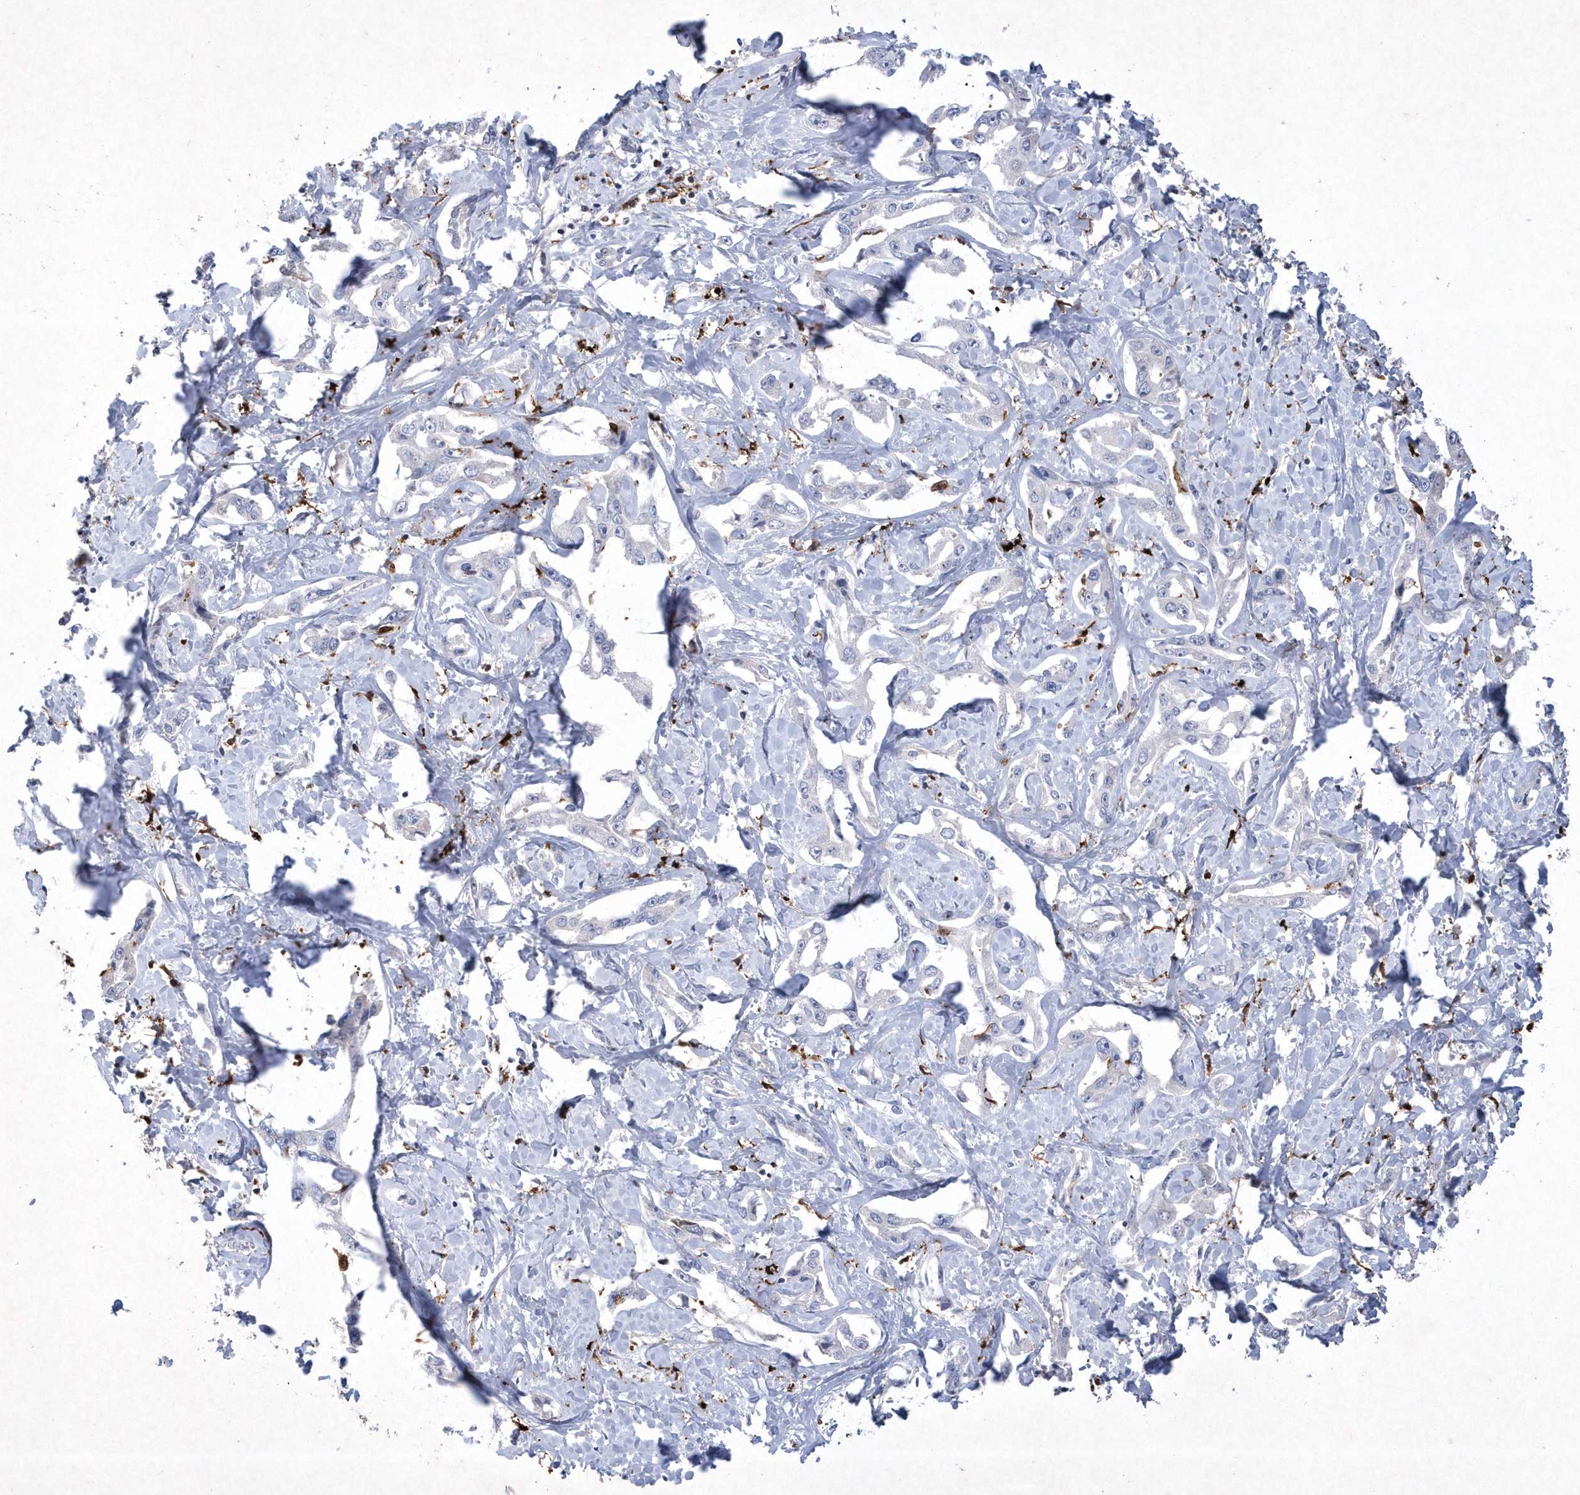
{"staining": {"intensity": "negative", "quantity": "none", "location": "none"}, "tissue": "liver cancer", "cell_type": "Tumor cells", "image_type": "cancer", "snomed": [{"axis": "morphology", "description": "Cholangiocarcinoma"}, {"axis": "topography", "description": "Liver"}], "caption": "Liver cancer (cholangiocarcinoma) was stained to show a protein in brown. There is no significant expression in tumor cells. (Stains: DAB (3,3'-diaminobenzidine) immunohistochemistry (IHC) with hematoxylin counter stain, Microscopy: brightfield microscopy at high magnification).", "gene": "BHLHA15", "patient": {"sex": "male", "age": 59}}